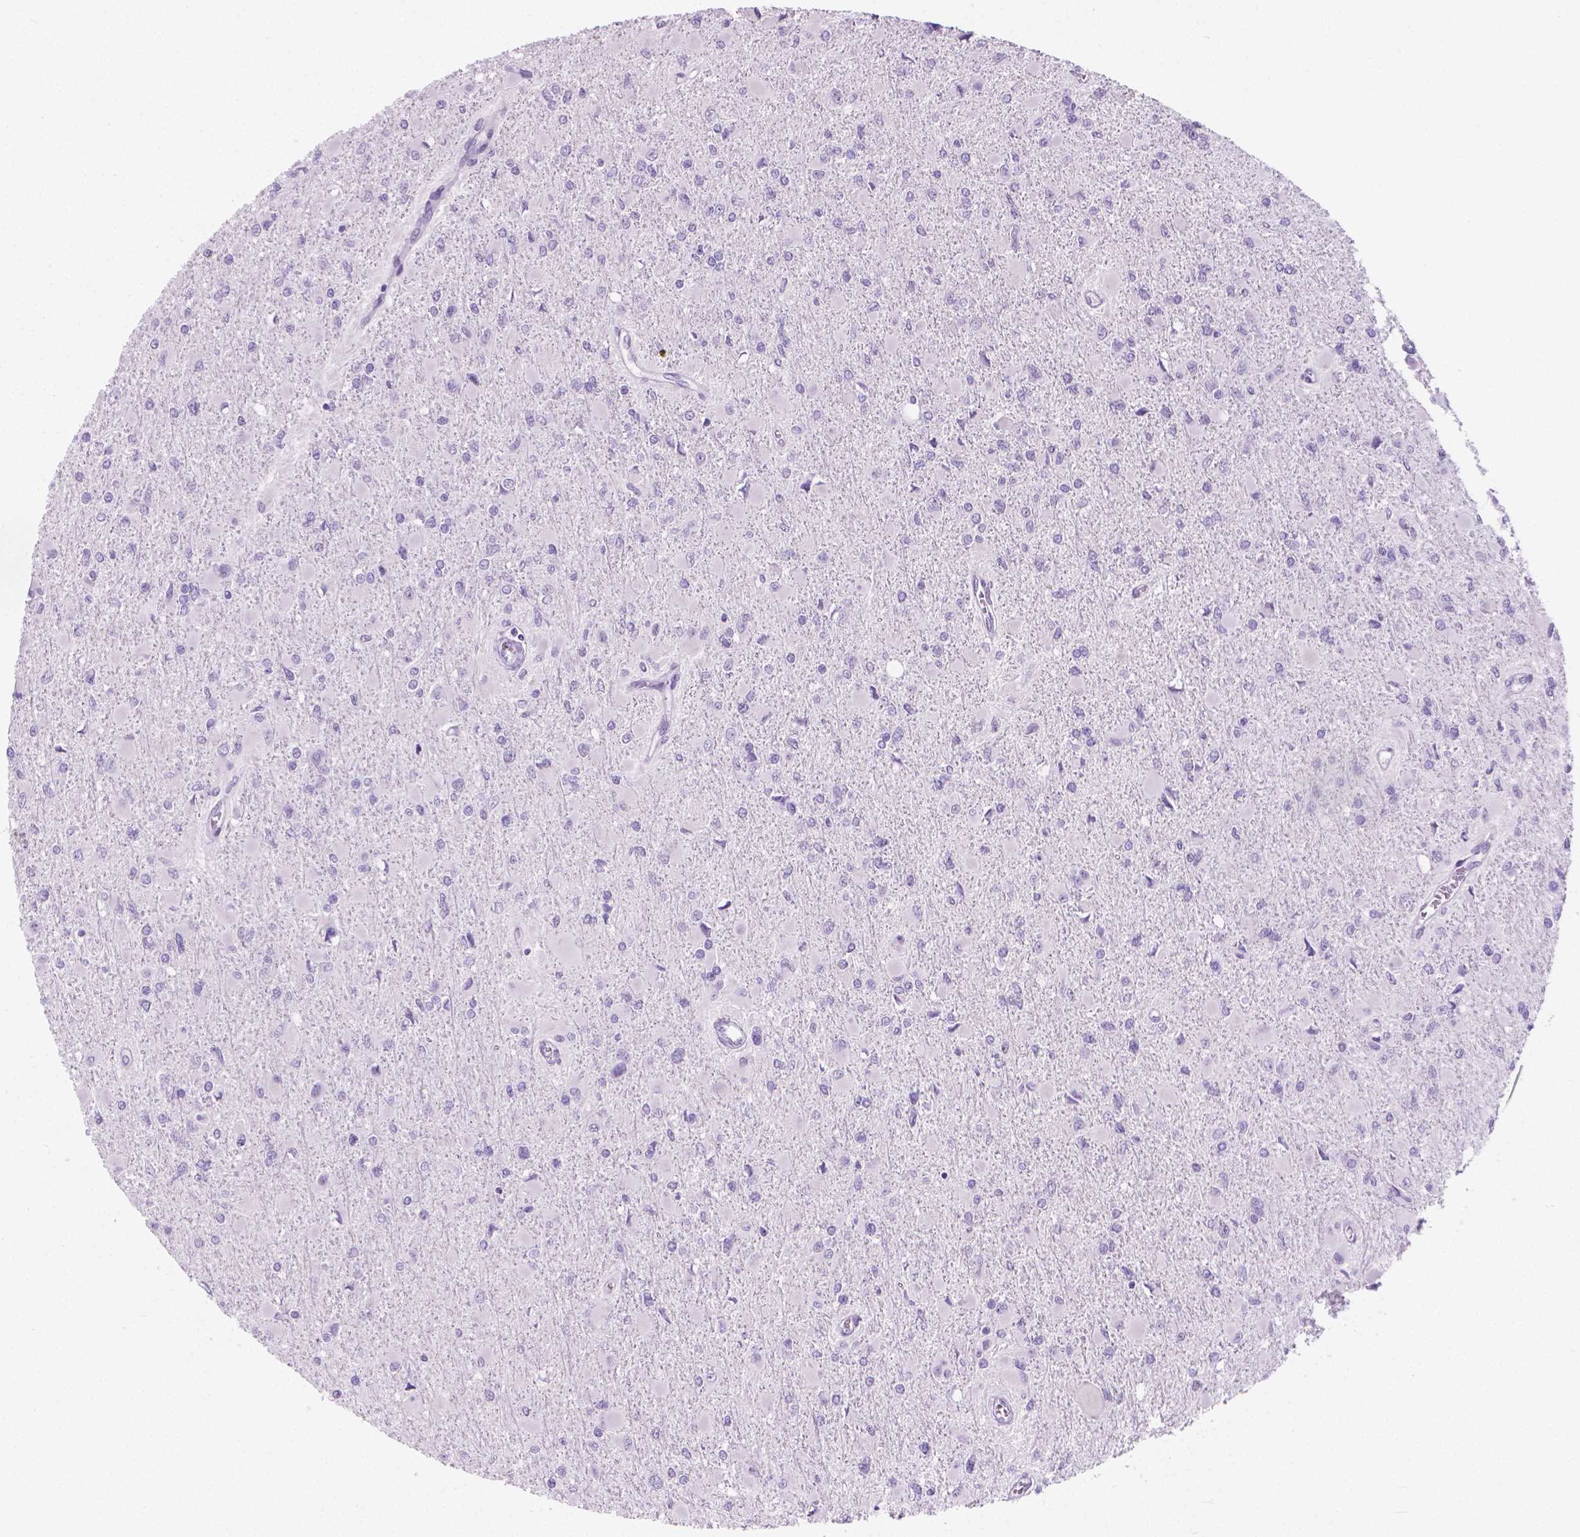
{"staining": {"intensity": "negative", "quantity": "none", "location": "none"}, "tissue": "glioma", "cell_type": "Tumor cells", "image_type": "cancer", "snomed": [{"axis": "morphology", "description": "Glioma, malignant, High grade"}, {"axis": "topography", "description": "Cerebral cortex"}], "caption": "Malignant glioma (high-grade) was stained to show a protein in brown. There is no significant staining in tumor cells.", "gene": "CFAP52", "patient": {"sex": "female", "age": 36}}